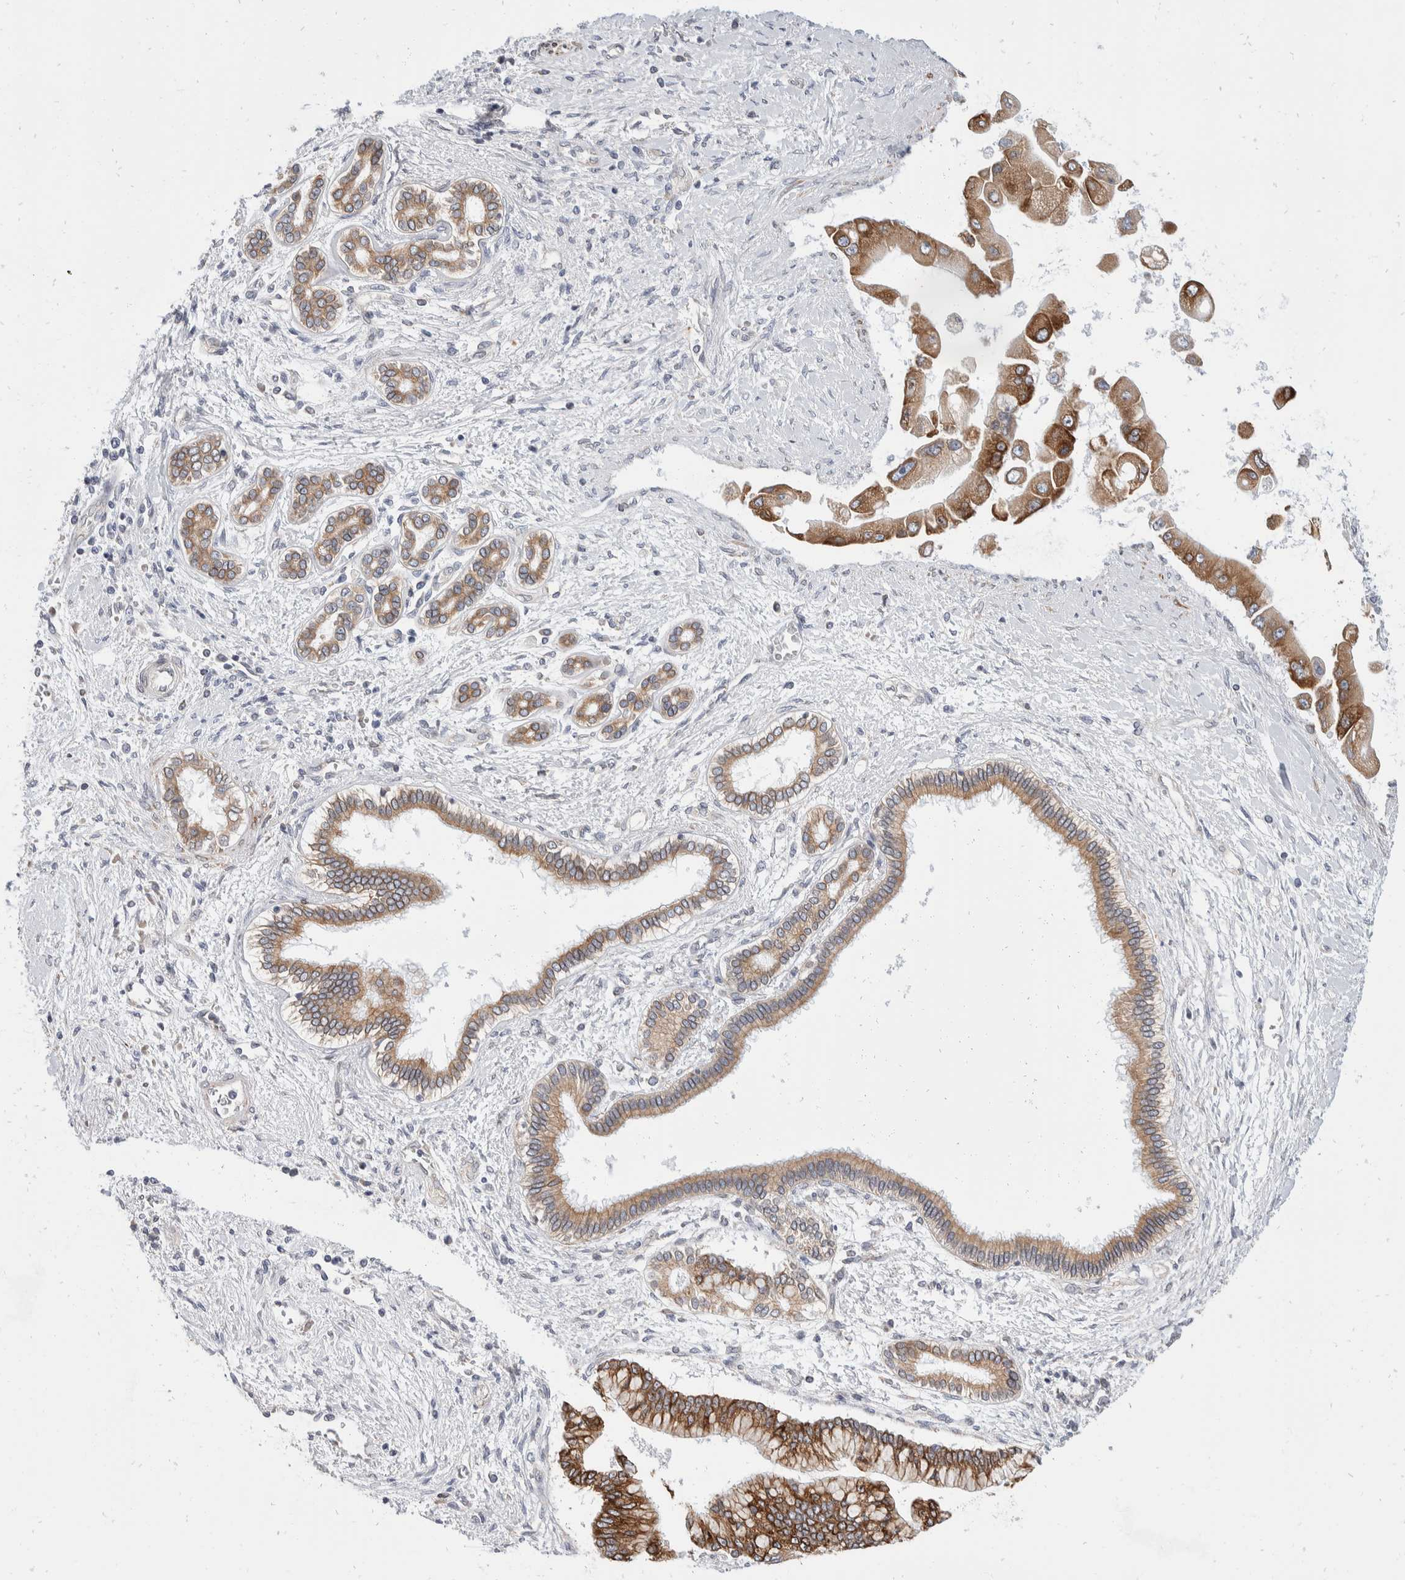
{"staining": {"intensity": "strong", "quantity": ">75%", "location": "cytoplasmic/membranous"}, "tissue": "liver cancer", "cell_type": "Tumor cells", "image_type": "cancer", "snomed": [{"axis": "morphology", "description": "Cholangiocarcinoma"}, {"axis": "topography", "description": "Liver"}], "caption": "DAB immunohistochemical staining of human liver cancer (cholangiocarcinoma) displays strong cytoplasmic/membranous protein positivity in approximately >75% of tumor cells.", "gene": "TMEM245", "patient": {"sex": "male", "age": 50}}